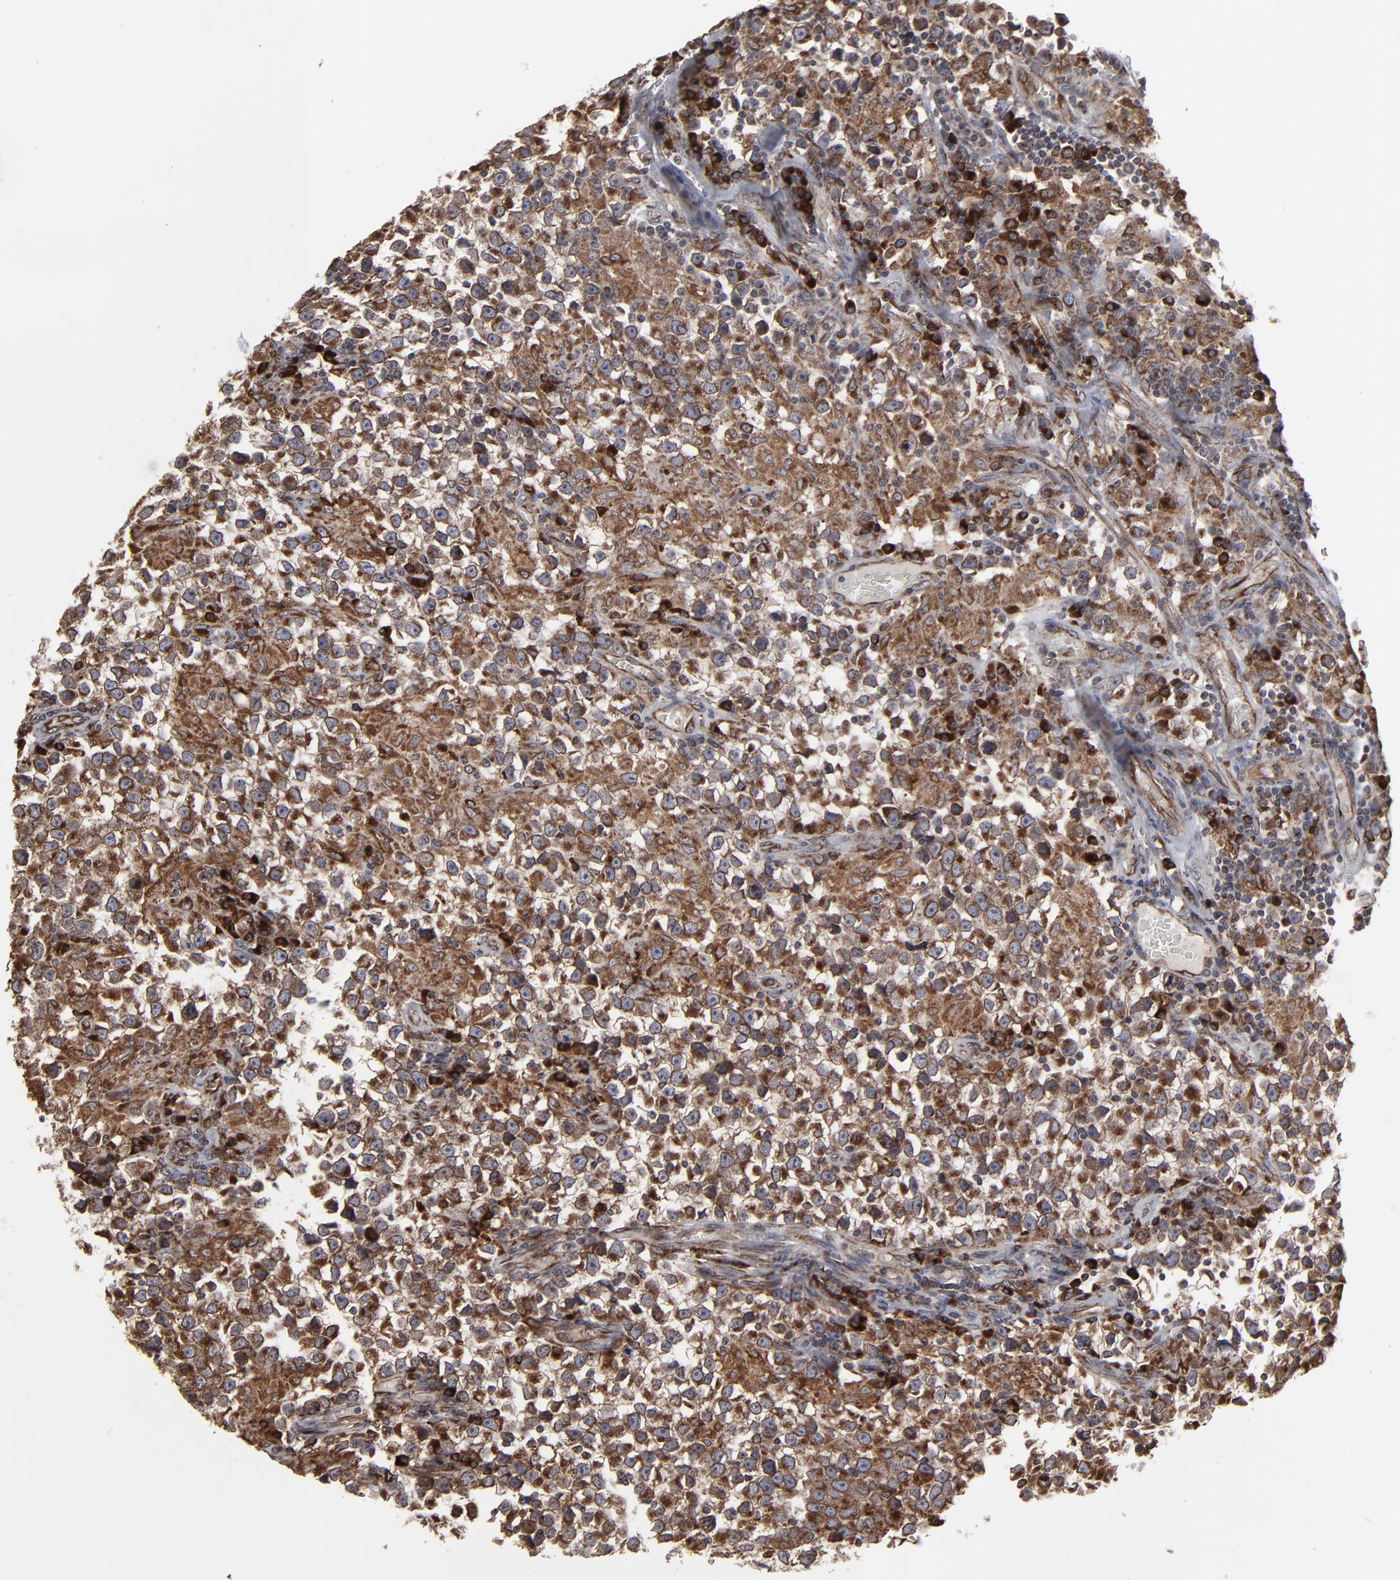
{"staining": {"intensity": "moderate", "quantity": ">75%", "location": "cytoplasmic/membranous"}, "tissue": "testis cancer", "cell_type": "Tumor cells", "image_type": "cancer", "snomed": [{"axis": "morphology", "description": "Seminoma, NOS"}, {"axis": "topography", "description": "Testis"}], "caption": "Human testis seminoma stained with a protein marker displays moderate staining in tumor cells.", "gene": "CNIH1", "patient": {"sex": "male", "age": 33}}